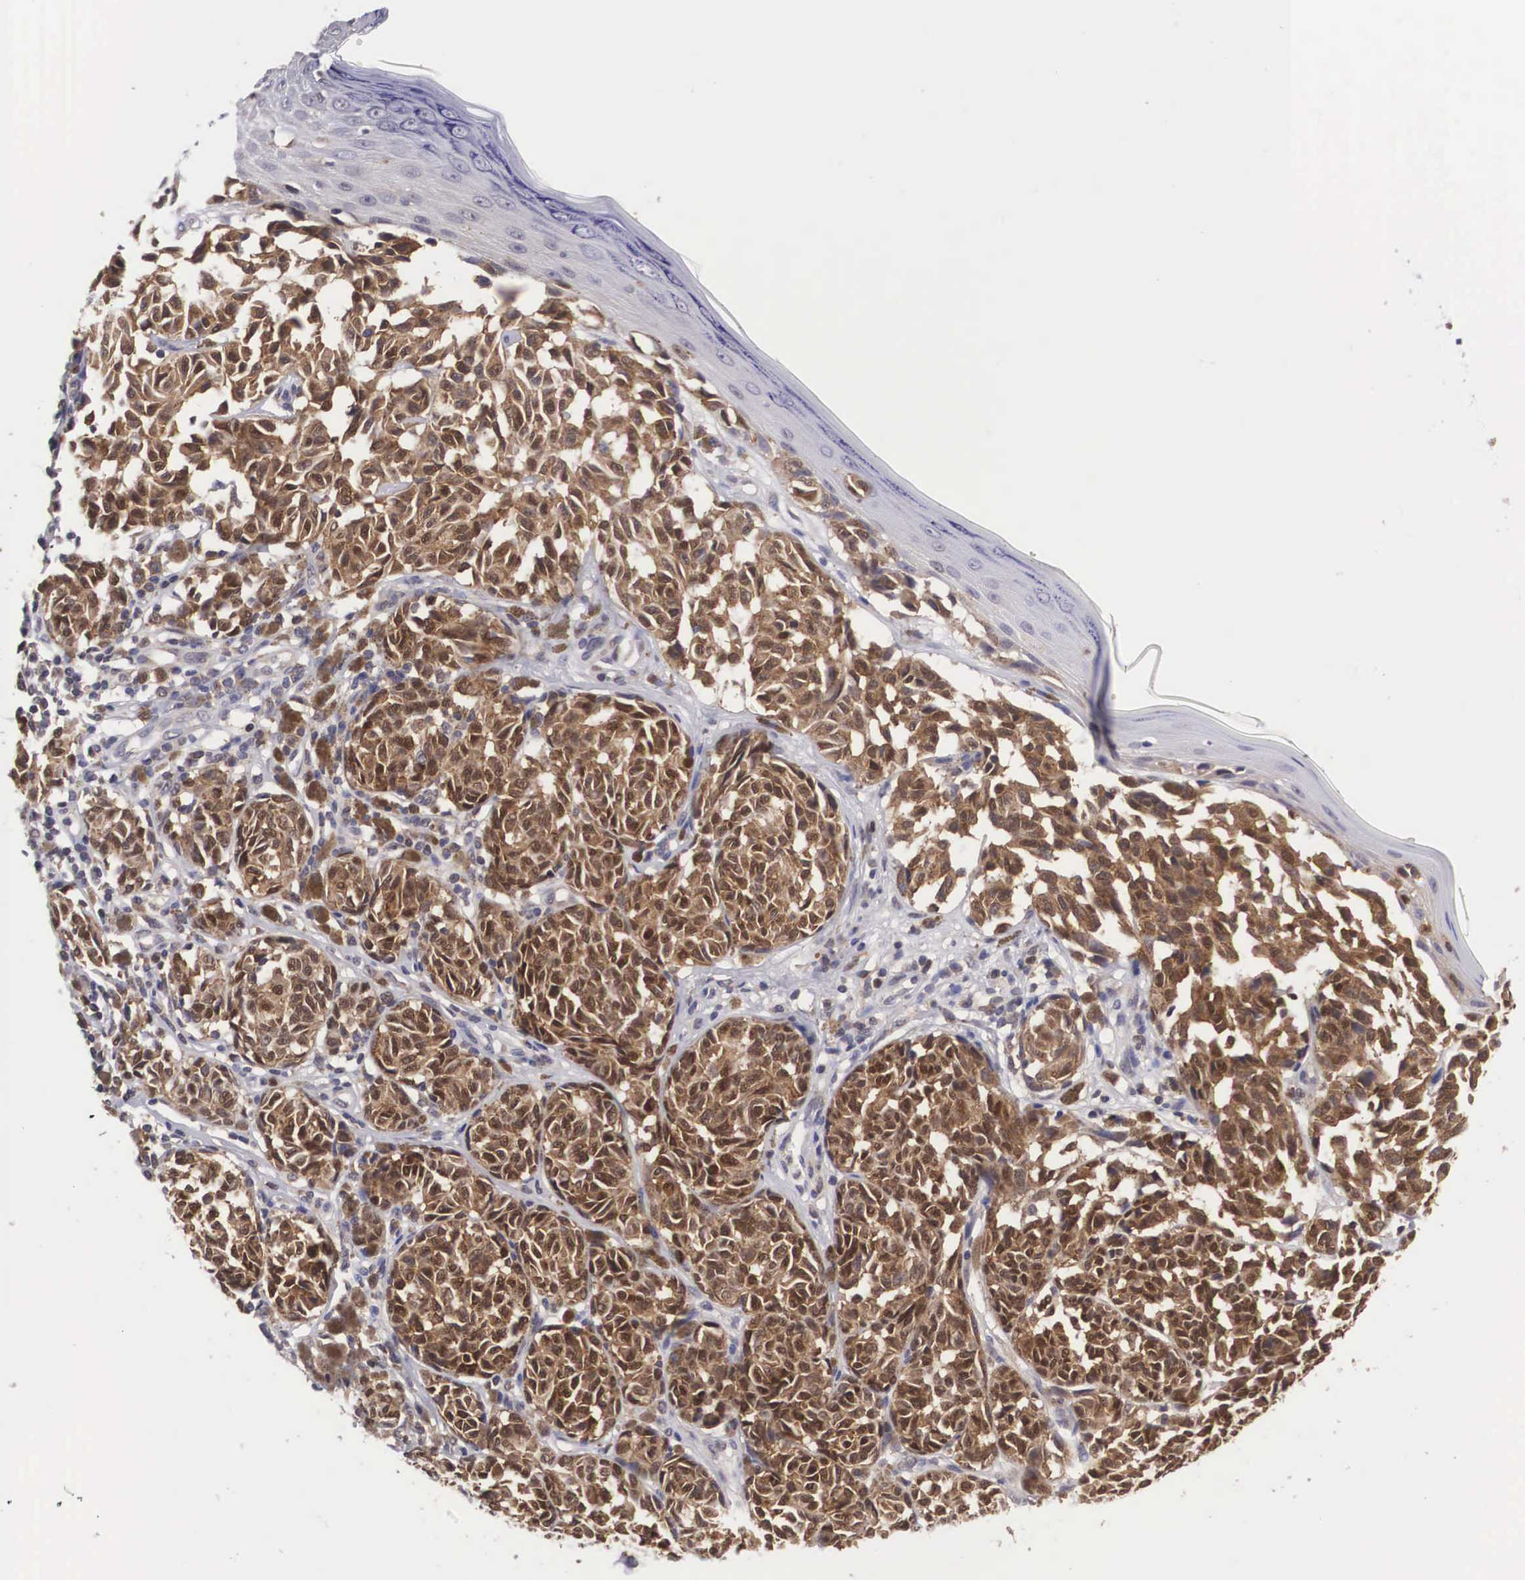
{"staining": {"intensity": "moderate", "quantity": "25%-75%", "location": "cytoplasmic/membranous,nuclear"}, "tissue": "melanoma", "cell_type": "Tumor cells", "image_type": "cancer", "snomed": [{"axis": "morphology", "description": "Malignant melanoma, NOS"}, {"axis": "topography", "description": "Skin"}], "caption": "Immunohistochemistry staining of malignant melanoma, which shows medium levels of moderate cytoplasmic/membranous and nuclear positivity in about 25%-75% of tumor cells indicating moderate cytoplasmic/membranous and nuclear protein staining. The staining was performed using DAB (brown) for protein detection and nuclei were counterstained in hematoxylin (blue).", "gene": "ADSL", "patient": {"sex": "male", "age": 49}}